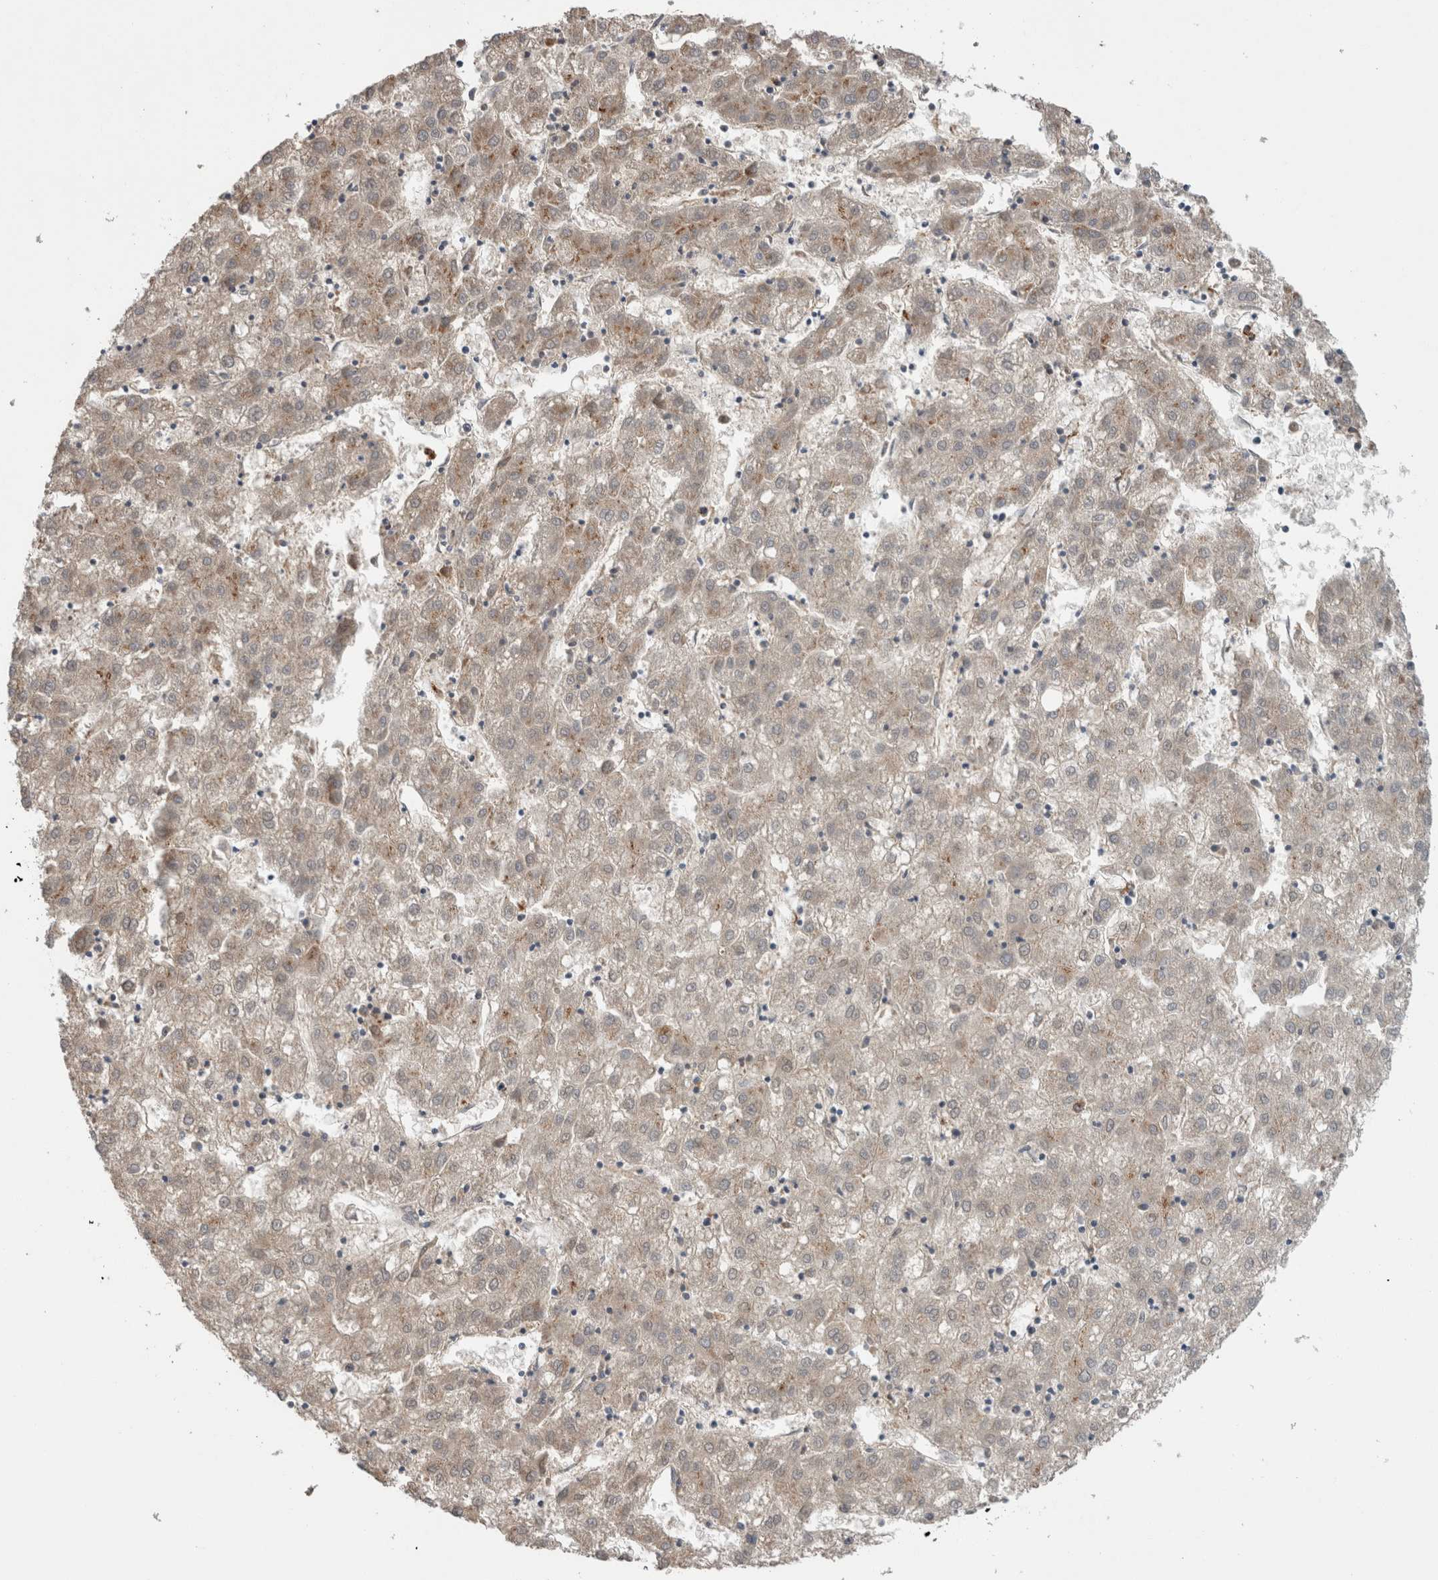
{"staining": {"intensity": "weak", "quantity": "<25%", "location": "cytoplasmic/membranous"}, "tissue": "liver cancer", "cell_type": "Tumor cells", "image_type": "cancer", "snomed": [{"axis": "morphology", "description": "Carcinoma, Hepatocellular, NOS"}, {"axis": "topography", "description": "Liver"}], "caption": "This image is of liver hepatocellular carcinoma stained with IHC to label a protein in brown with the nuclei are counter-stained blue. There is no staining in tumor cells.", "gene": "TARBP1", "patient": {"sex": "male", "age": 72}}